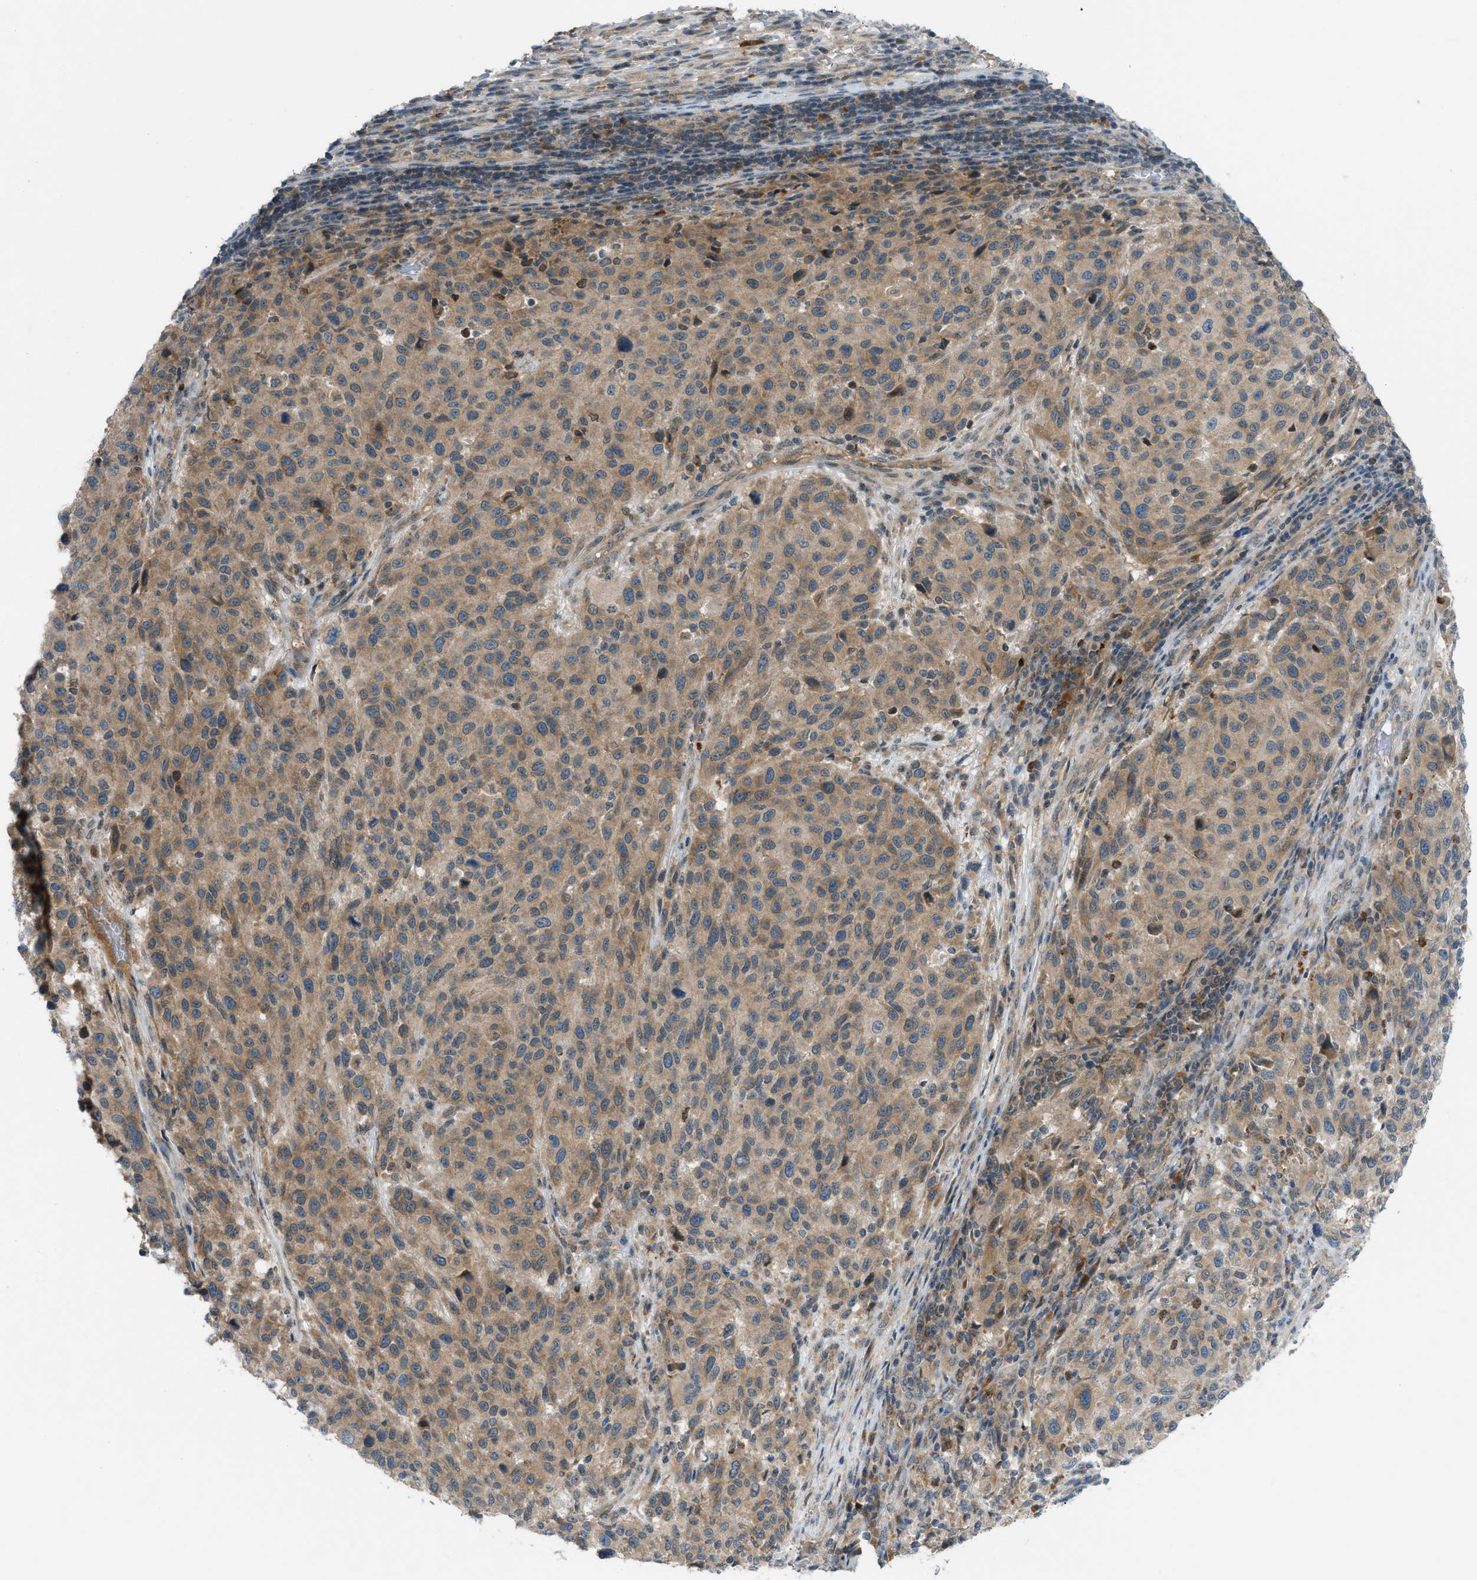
{"staining": {"intensity": "weak", "quantity": ">75%", "location": "cytoplasmic/membranous"}, "tissue": "melanoma", "cell_type": "Tumor cells", "image_type": "cancer", "snomed": [{"axis": "morphology", "description": "Malignant melanoma, Metastatic site"}, {"axis": "topography", "description": "Lymph node"}], "caption": "Melanoma tissue reveals weak cytoplasmic/membranous positivity in about >75% of tumor cells", "gene": "DYRK1A", "patient": {"sex": "male", "age": 61}}